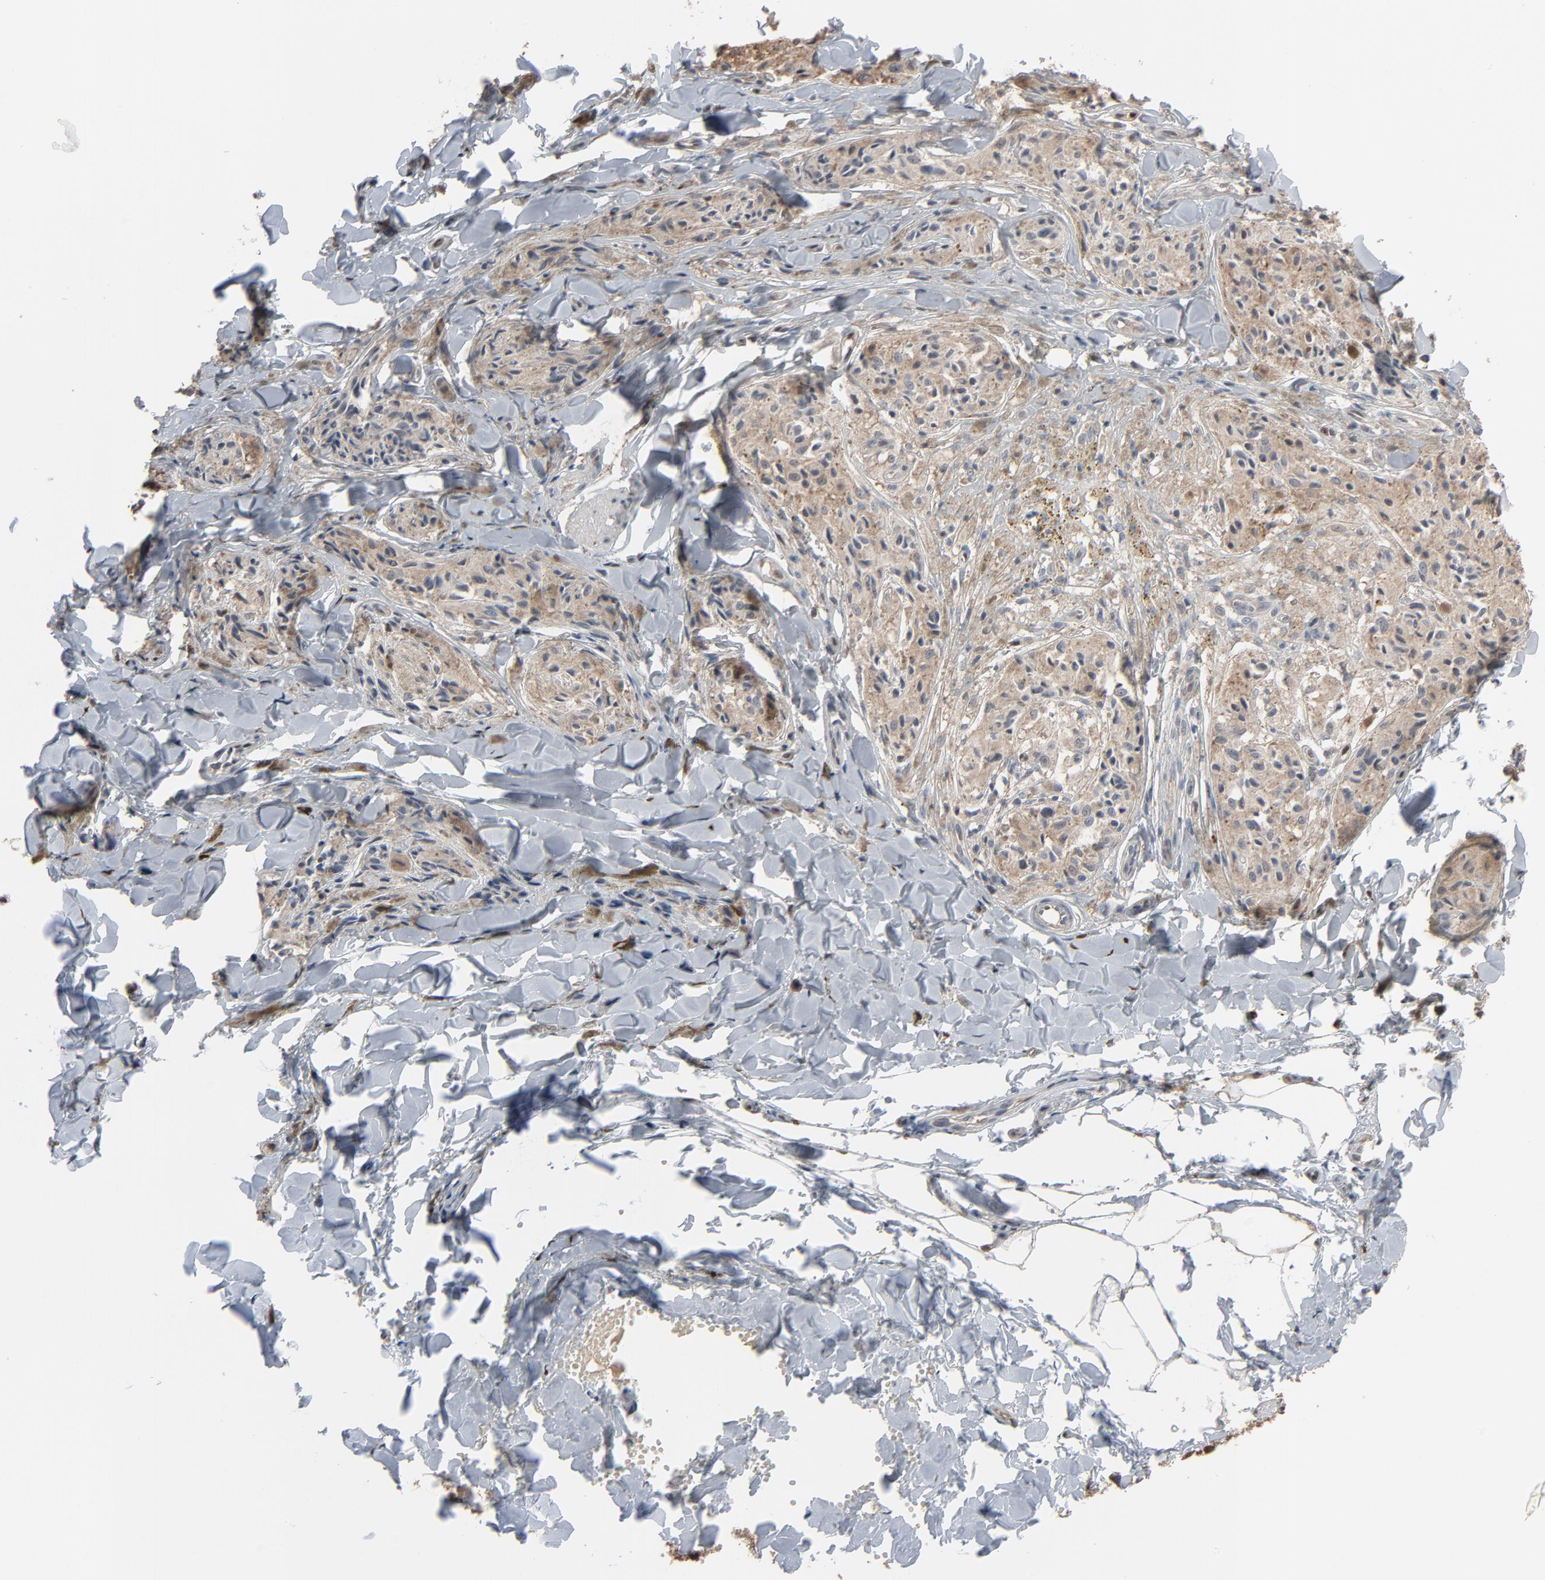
{"staining": {"intensity": "weak", "quantity": ">75%", "location": "cytoplasmic/membranous"}, "tissue": "melanoma", "cell_type": "Tumor cells", "image_type": "cancer", "snomed": [{"axis": "morphology", "description": "Malignant melanoma, Metastatic site"}, {"axis": "topography", "description": "Skin"}], "caption": "Immunohistochemistry (DAB (3,3'-diaminobenzidine)) staining of melanoma reveals weak cytoplasmic/membranous protein positivity in approximately >75% of tumor cells.", "gene": "CCT5", "patient": {"sex": "female", "age": 66}}